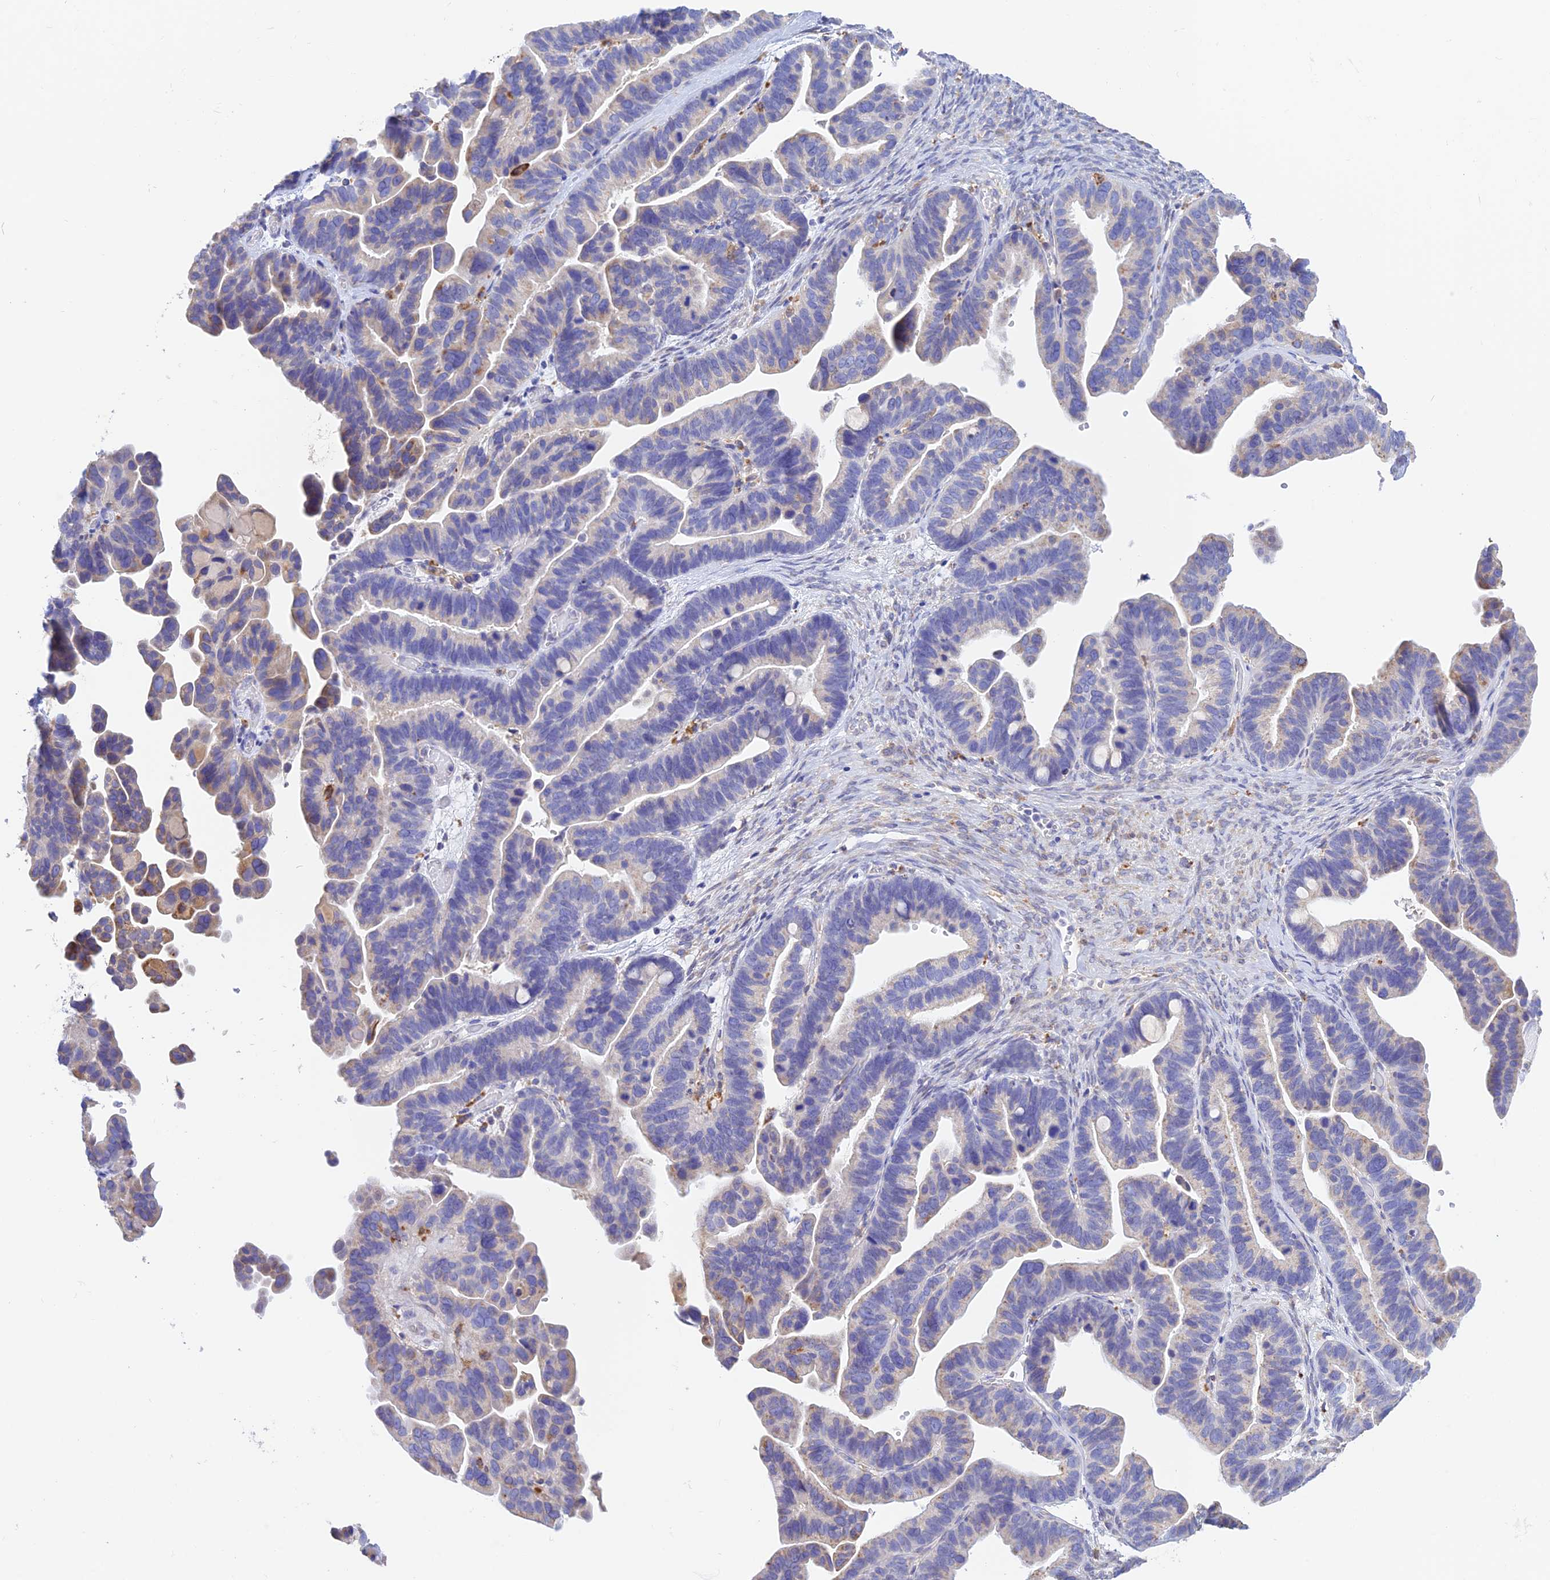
{"staining": {"intensity": "weak", "quantity": "<25%", "location": "cytoplasmic/membranous"}, "tissue": "ovarian cancer", "cell_type": "Tumor cells", "image_type": "cancer", "snomed": [{"axis": "morphology", "description": "Cystadenocarcinoma, serous, NOS"}, {"axis": "topography", "description": "Ovary"}], "caption": "This image is of ovarian cancer stained with IHC to label a protein in brown with the nuclei are counter-stained blue. There is no expression in tumor cells.", "gene": "VKORC1", "patient": {"sex": "female", "age": 56}}